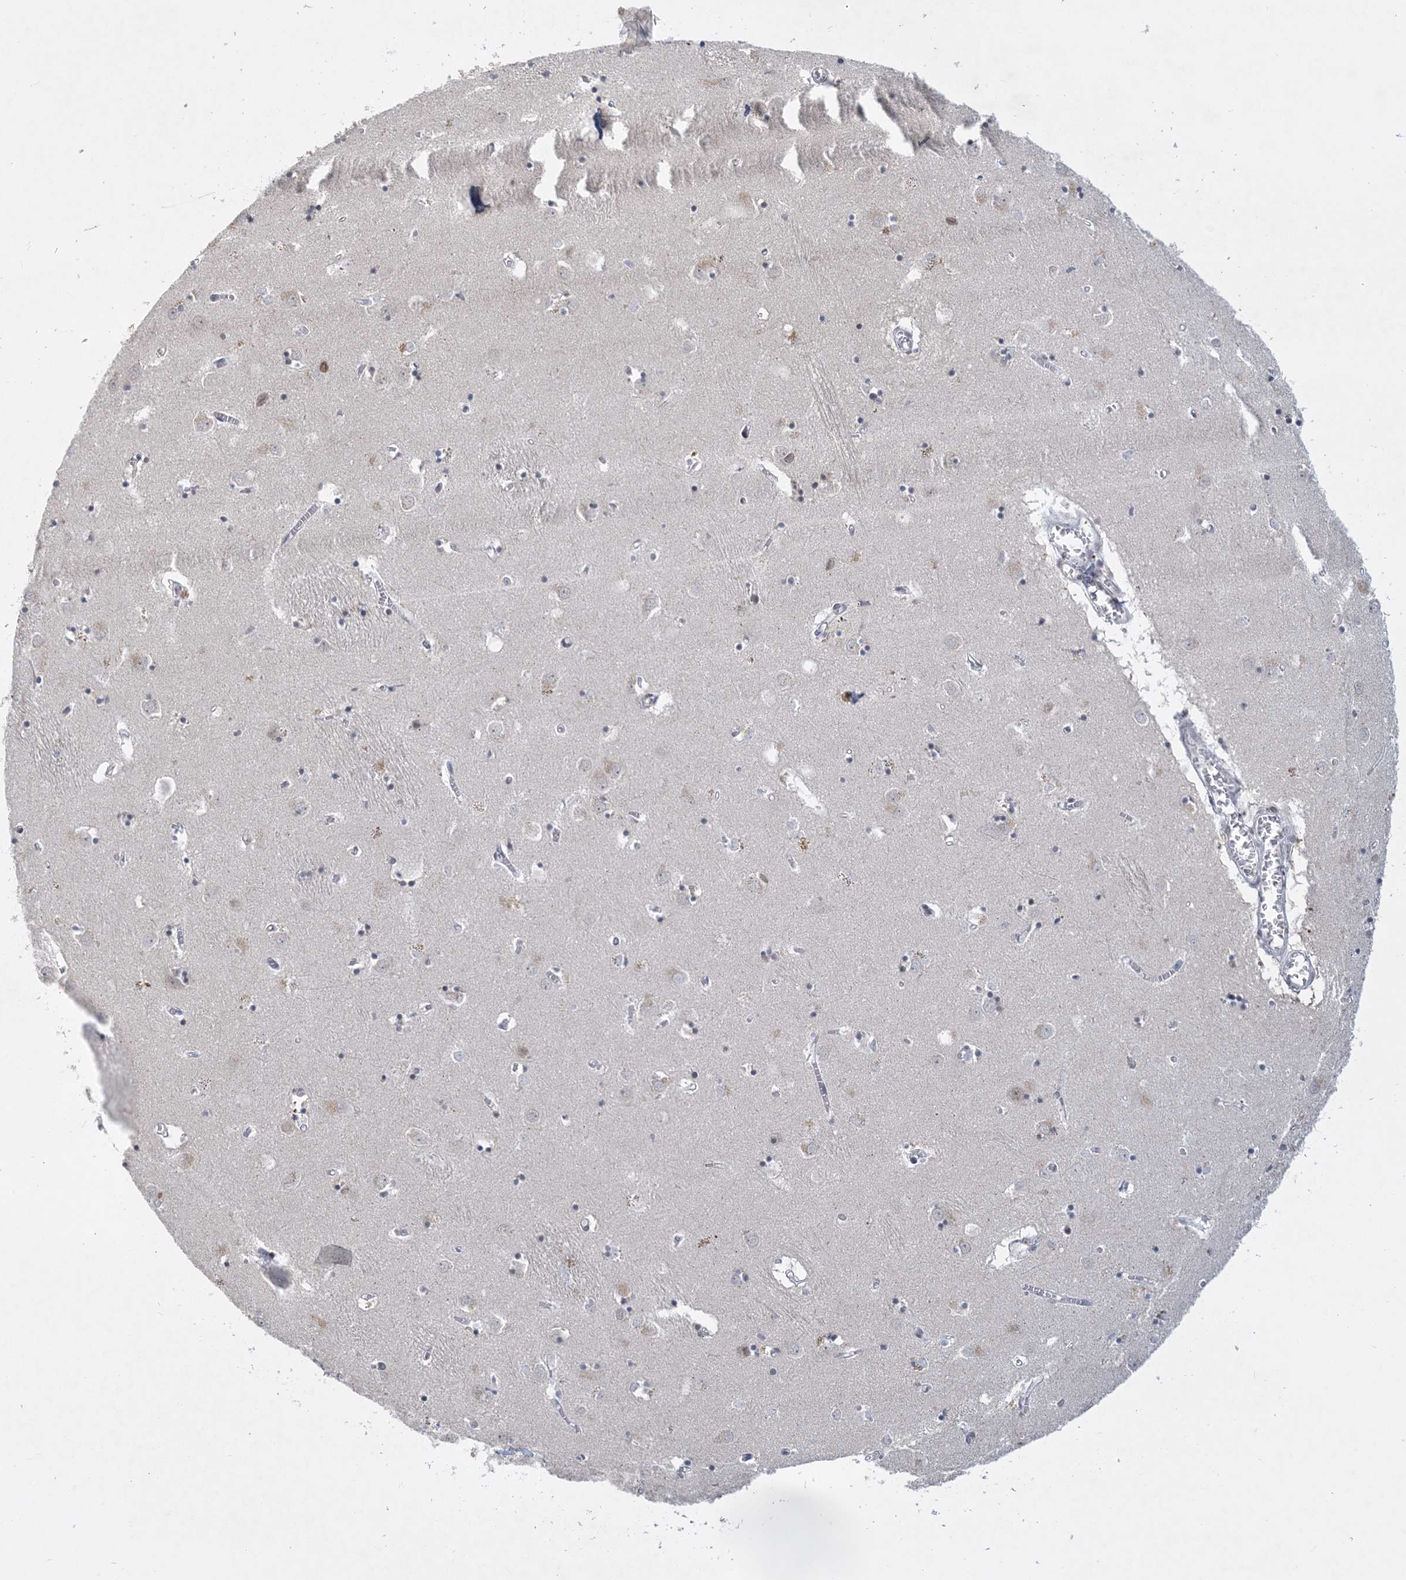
{"staining": {"intensity": "moderate", "quantity": "<25%", "location": "nuclear"}, "tissue": "caudate", "cell_type": "Glial cells", "image_type": "normal", "snomed": [{"axis": "morphology", "description": "Normal tissue, NOS"}, {"axis": "topography", "description": "Lateral ventricle wall"}], "caption": "This histopathology image displays IHC staining of normal human caudate, with low moderate nuclear positivity in approximately <25% of glial cells.", "gene": "KMT2D", "patient": {"sex": "male", "age": 70}}